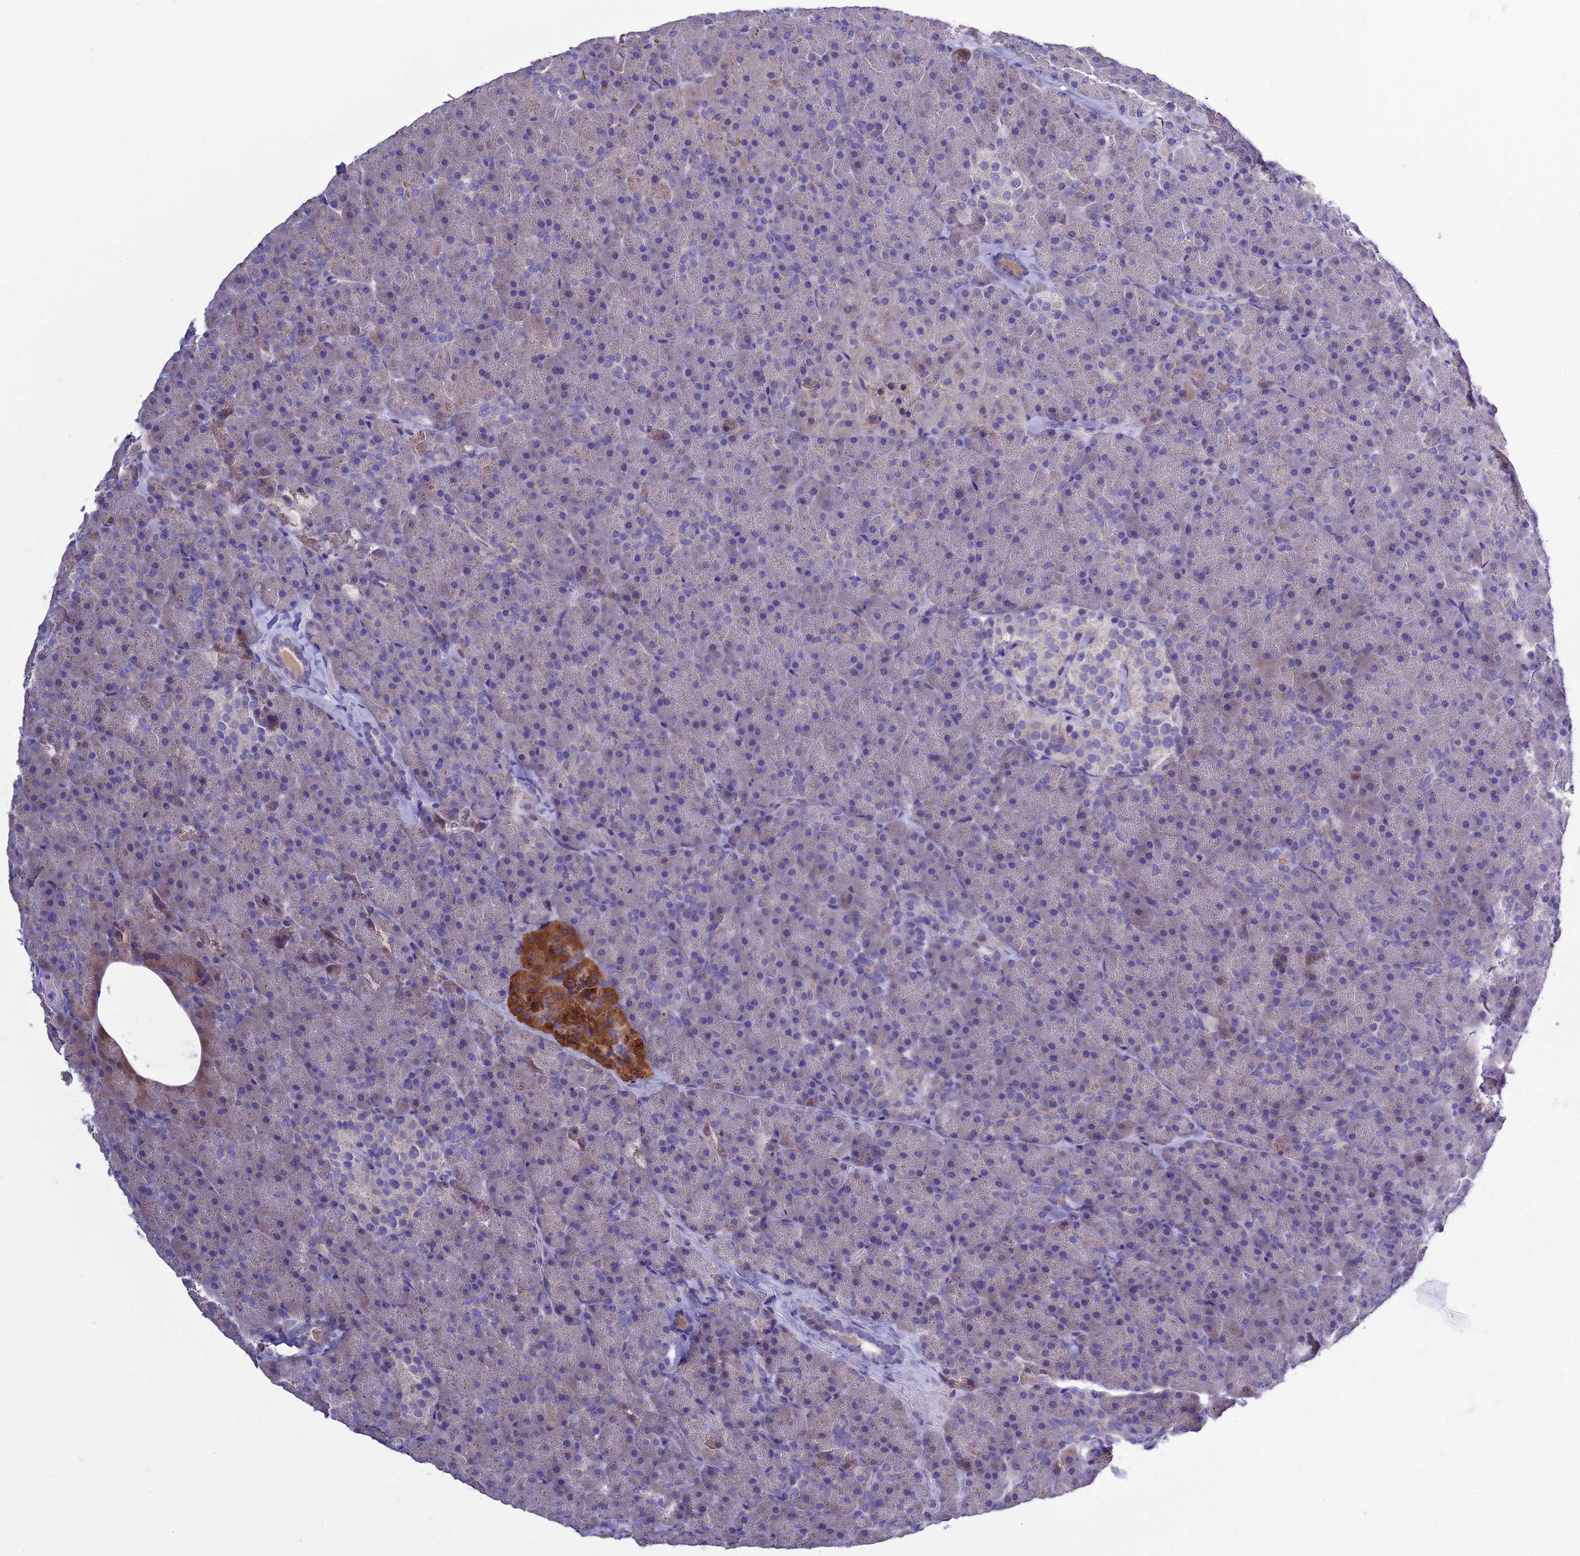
{"staining": {"intensity": "strong", "quantity": "<25%", "location": "cytoplasmic/membranous"}, "tissue": "pancreas", "cell_type": "Exocrine glandular cells", "image_type": "normal", "snomed": [{"axis": "morphology", "description": "Normal tissue, NOS"}, {"axis": "topography", "description": "Pancreas"}], "caption": "Strong cytoplasmic/membranous protein positivity is present in approximately <25% of exocrine glandular cells in pancreas.", "gene": "BHMT2", "patient": {"sex": "male", "age": 36}}